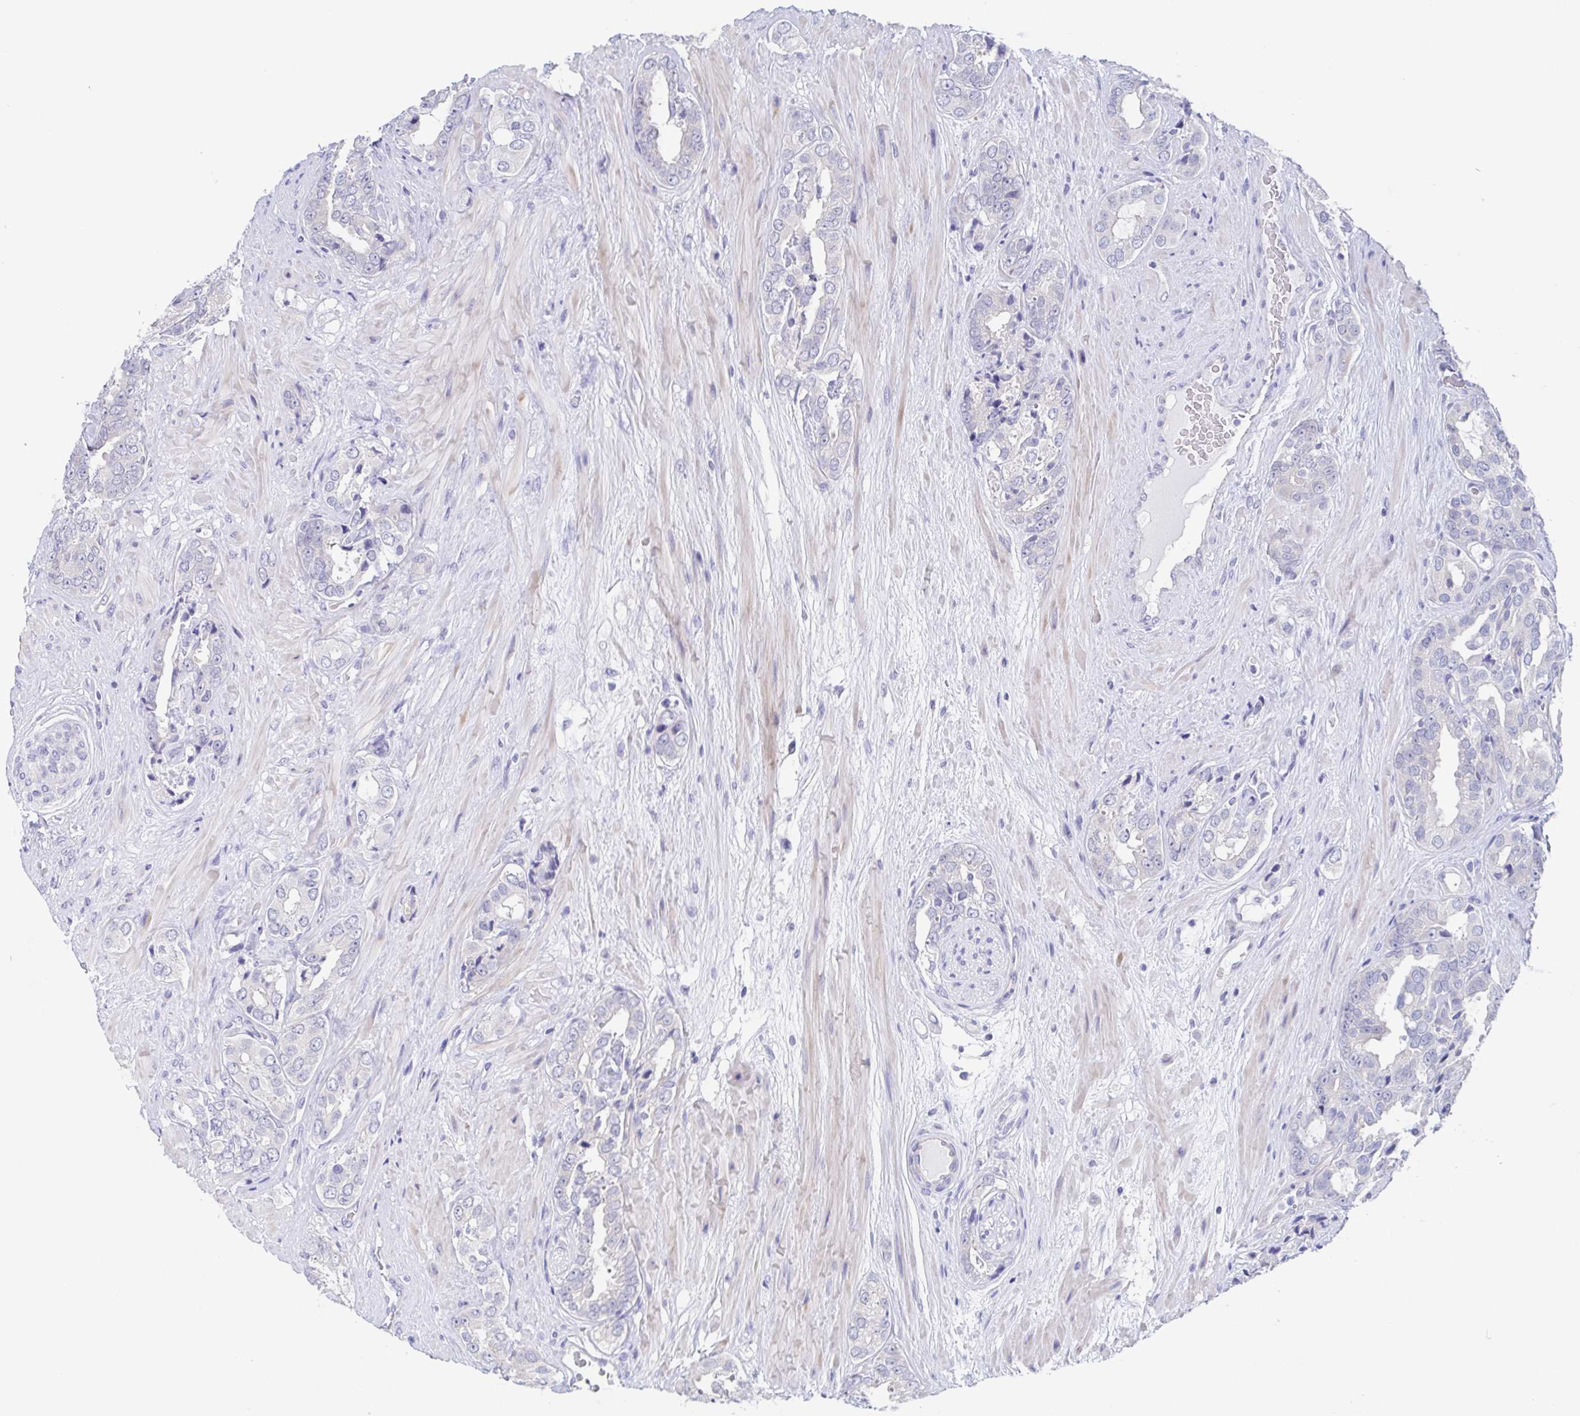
{"staining": {"intensity": "negative", "quantity": "none", "location": "none"}, "tissue": "prostate cancer", "cell_type": "Tumor cells", "image_type": "cancer", "snomed": [{"axis": "morphology", "description": "Adenocarcinoma, High grade"}, {"axis": "topography", "description": "Prostate"}], "caption": "Immunohistochemical staining of human adenocarcinoma (high-grade) (prostate) demonstrates no significant staining in tumor cells. (Brightfield microscopy of DAB (3,3'-diaminobenzidine) IHC at high magnification).", "gene": "TEX12", "patient": {"sex": "male", "age": 71}}